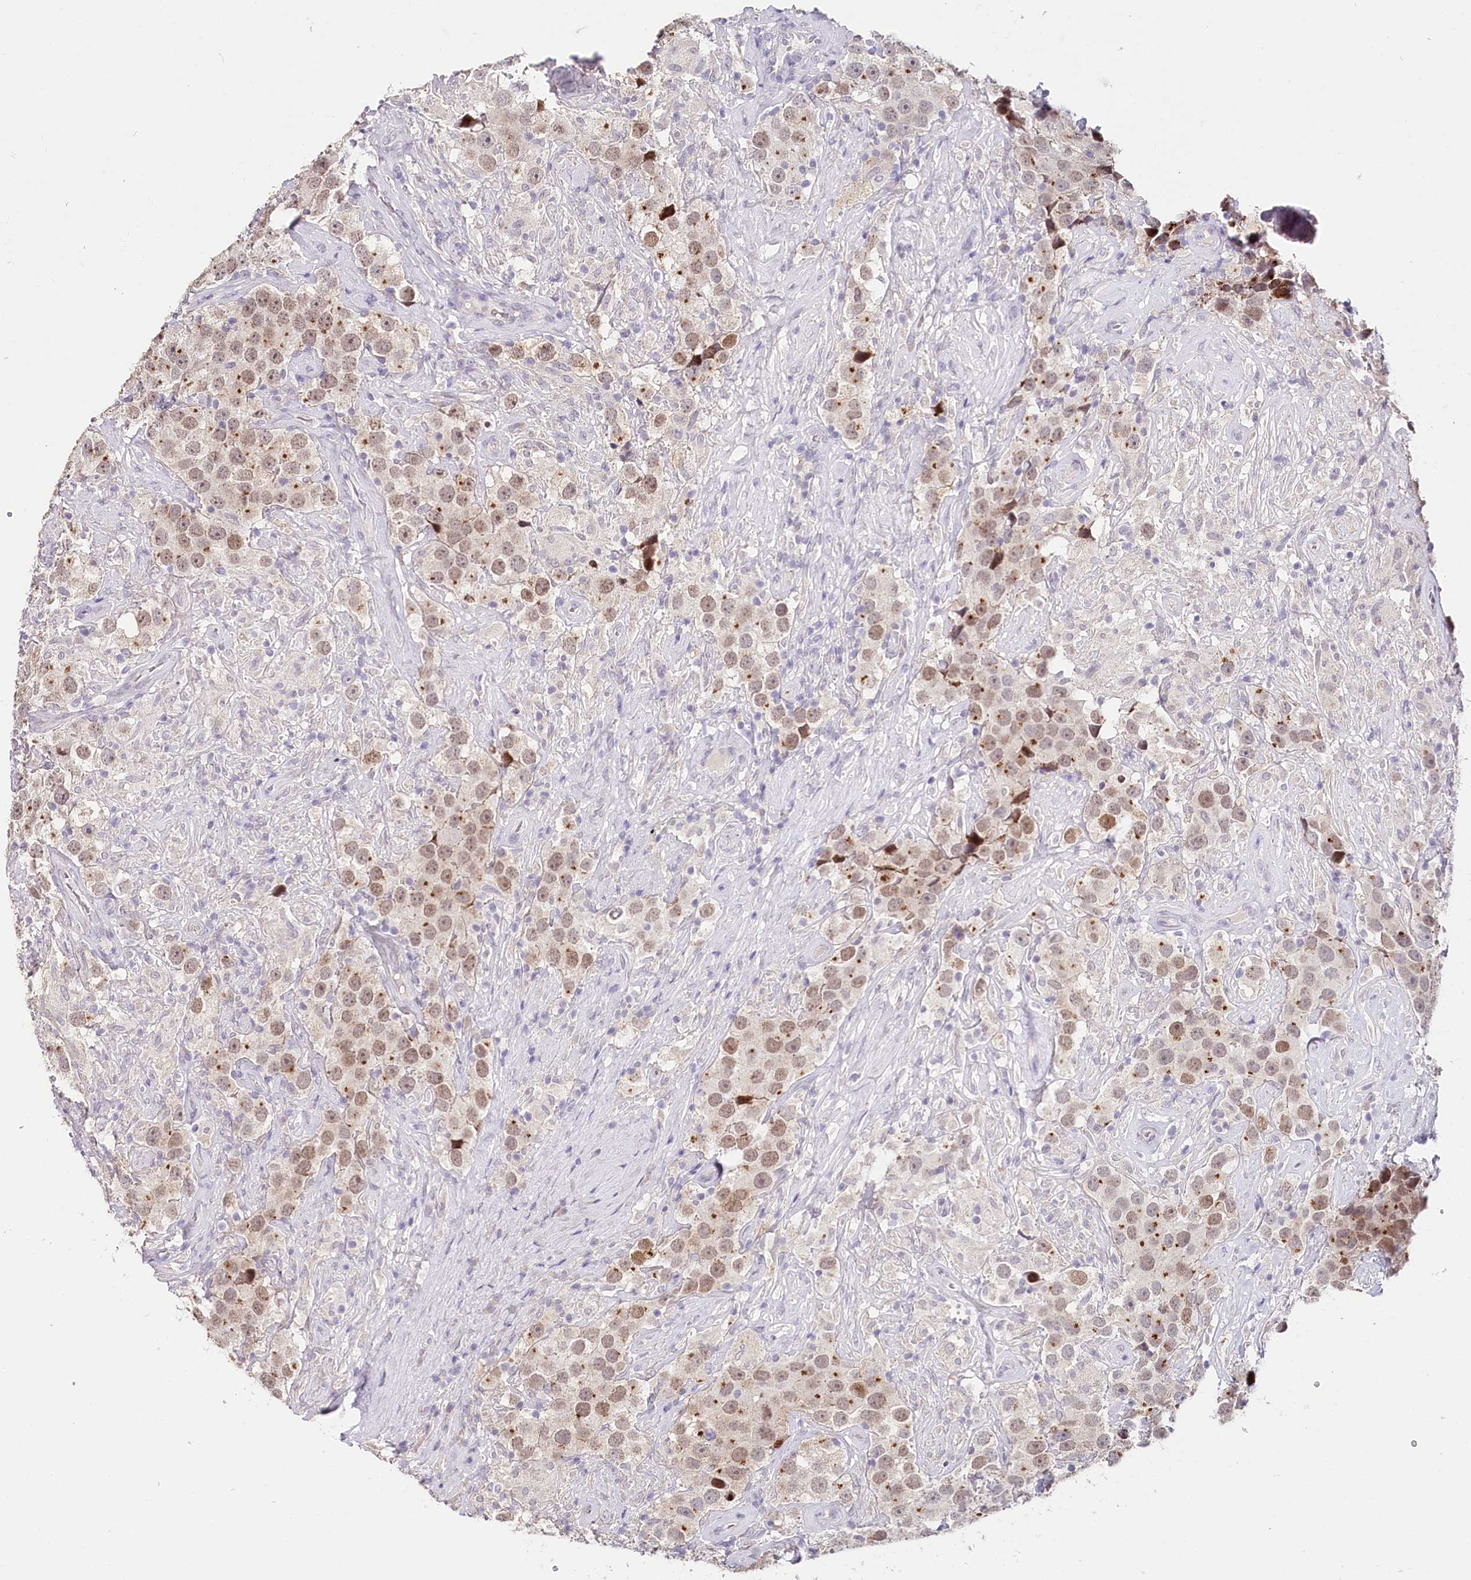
{"staining": {"intensity": "moderate", "quantity": ">75%", "location": "nuclear"}, "tissue": "testis cancer", "cell_type": "Tumor cells", "image_type": "cancer", "snomed": [{"axis": "morphology", "description": "Seminoma, NOS"}, {"axis": "topography", "description": "Testis"}], "caption": "Immunohistochemistry of human seminoma (testis) reveals medium levels of moderate nuclear positivity in approximately >75% of tumor cells. The staining is performed using DAB brown chromogen to label protein expression. The nuclei are counter-stained blue using hematoxylin.", "gene": "TP53", "patient": {"sex": "male", "age": 49}}